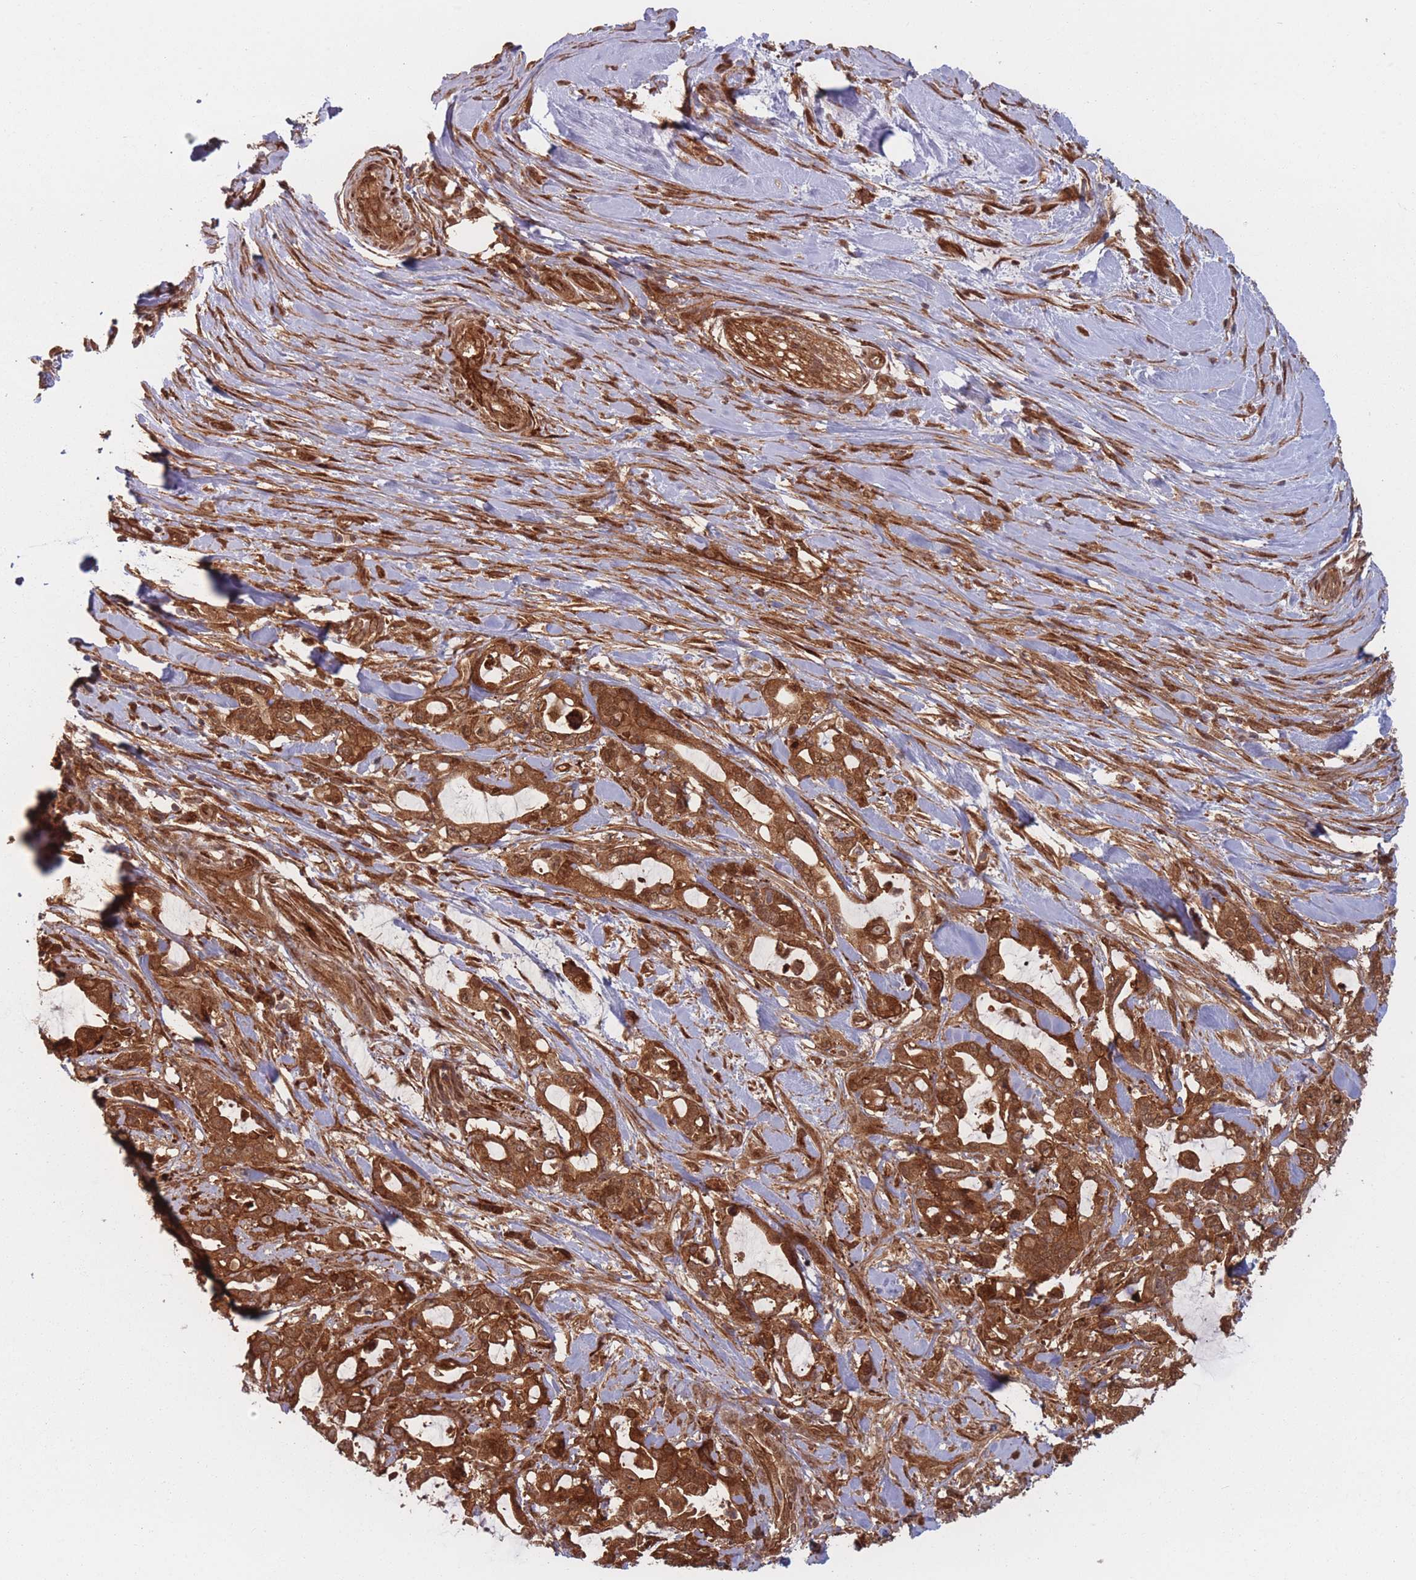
{"staining": {"intensity": "strong", "quantity": ">75%", "location": "cytoplasmic/membranous"}, "tissue": "pancreatic cancer", "cell_type": "Tumor cells", "image_type": "cancer", "snomed": [{"axis": "morphology", "description": "Adenocarcinoma, NOS"}, {"axis": "topography", "description": "Pancreas"}], "caption": "Protein analysis of pancreatic adenocarcinoma tissue shows strong cytoplasmic/membranous expression in about >75% of tumor cells. Nuclei are stained in blue.", "gene": "PODXL2", "patient": {"sex": "female", "age": 61}}